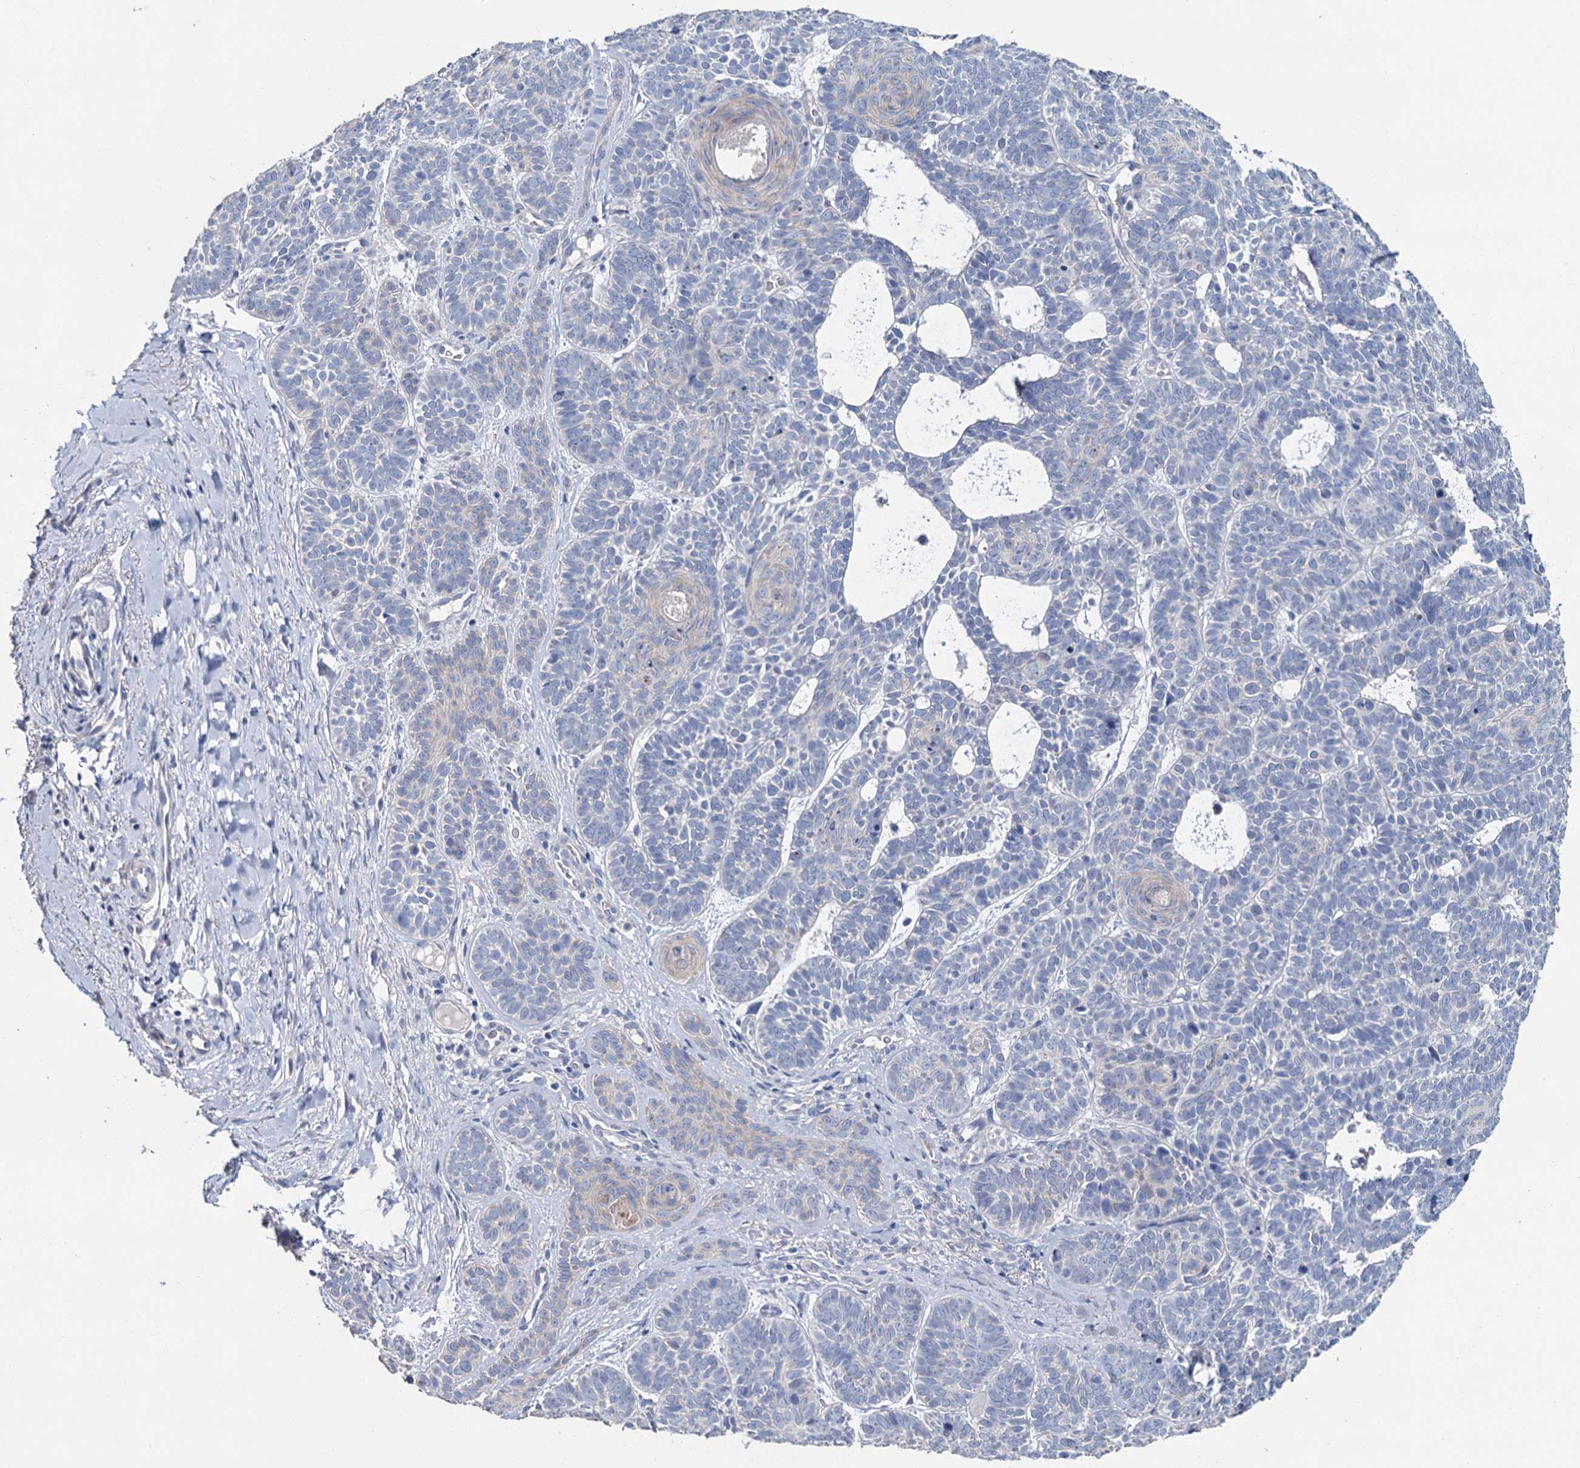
{"staining": {"intensity": "negative", "quantity": "none", "location": "none"}, "tissue": "skin cancer", "cell_type": "Tumor cells", "image_type": "cancer", "snomed": [{"axis": "morphology", "description": "Basal cell carcinoma"}, {"axis": "topography", "description": "Skin"}], "caption": "Tumor cells show no significant protein positivity in basal cell carcinoma (skin).", "gene": "SNCB", "patient": {"sex": "male", "age": 85}}